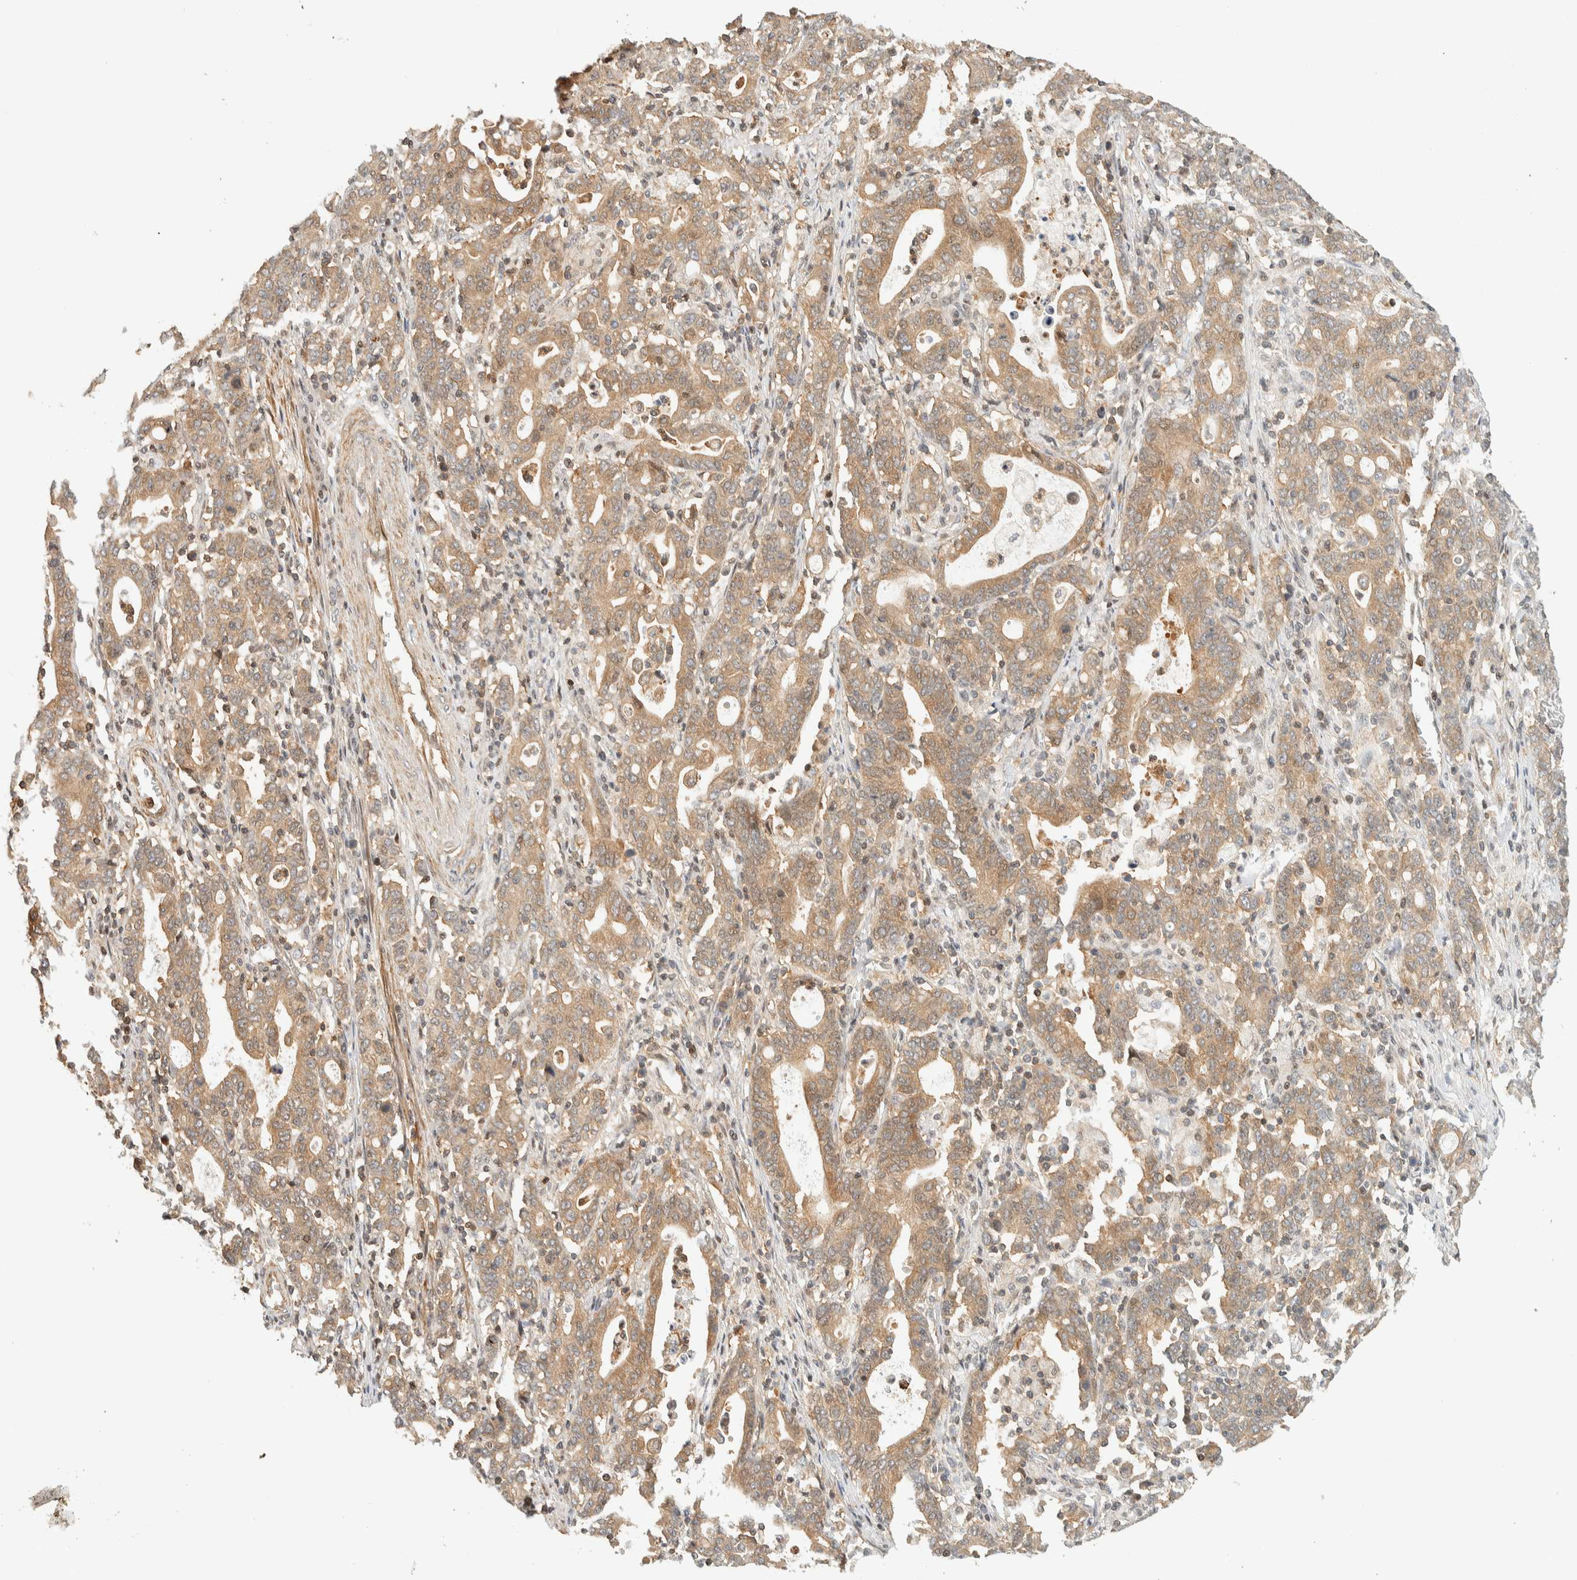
{"staining": {"intensity": "moderate", "quantity": "25%-75%", "location": "cytoplasmic/membranous"}, "tissue": "stomach cancer", "cell_type": "Tumor cells", "image_type": "cancer", "snomed": [{"axis": "morphology", "description": "Adenocarcinoma, NOS"}, {"axis": "topography", "description": "Stomach, upper"}], "caption": "DAB (3,3'-diaminobenzidine) immunohistochemical staining of human stomach cancer exhibits moderate cytoplasmic/membranous protein staining in about 25%-75% of tumor cells. (Stains: DAB (3,3'-diaminobenzidine) in brown, nuclei in blue, Microscopy: brightfield microscopy at high magnification).", "gene": "ARFGEF1", "patient": {"sex": "male", "age": 69}}